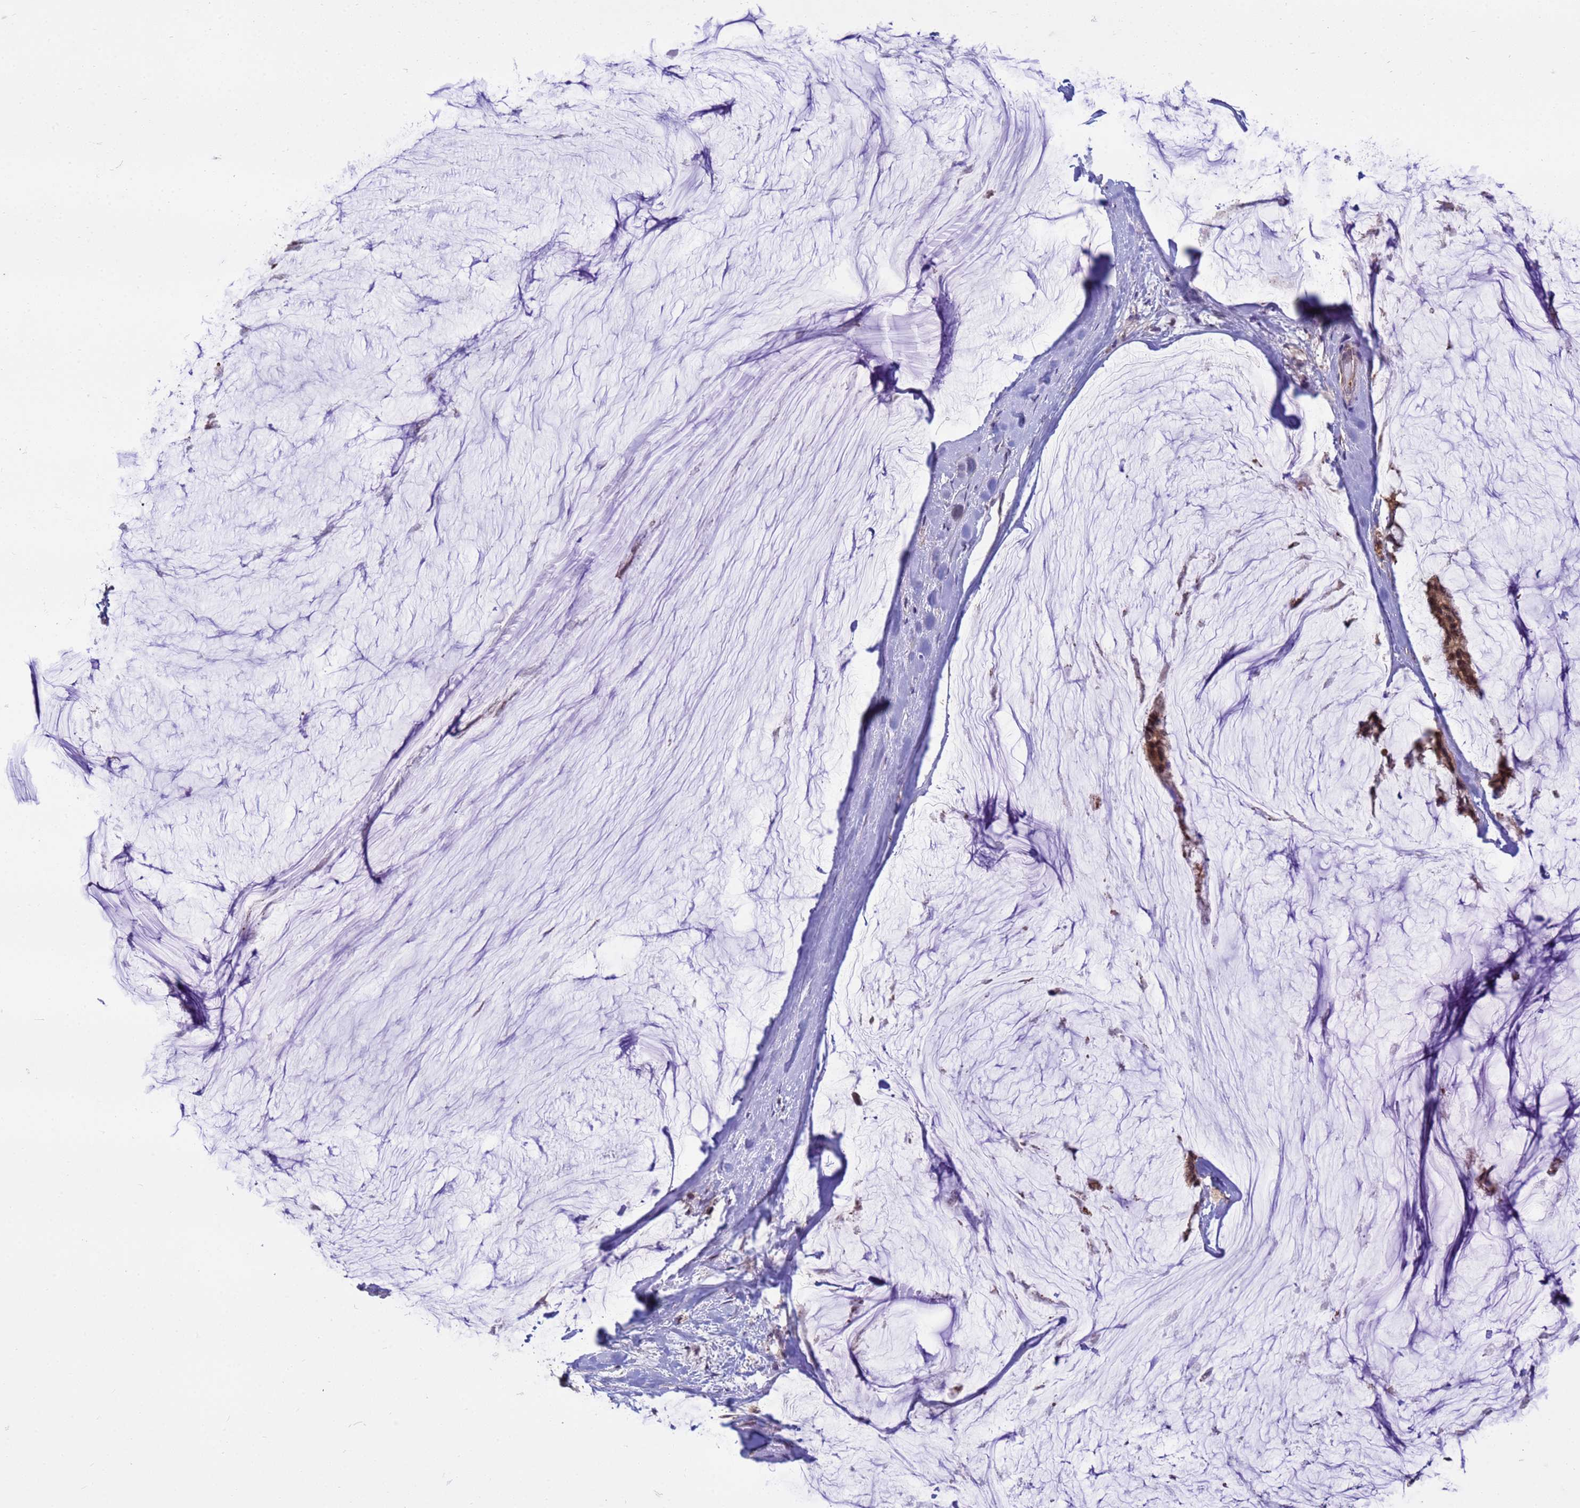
{"staining": {"intensity": "moderate", "quantity": ">75%", "location": "cytoplasmic/membranous,nuclear"}, "tissue": "ovarian cancer", "cell_type": "Tumor cells", "image_type": "cancer", "snomed": [{"axis": "morphology", "description": "Cystadenocarcinoma, mucinous, NOS"}, {"axis": "topography", "description": "Ovary"}], "caption": "Immunohistochemical staining of mucinous cystadenocarcinoma (ovarian) shows medium levels of moderate cytoplasmic/membranous and nuclear expression in approximately >75% of tumor cells.", "gene": "NPEPPS", "patient": {"sex": "female", "age": 39}}